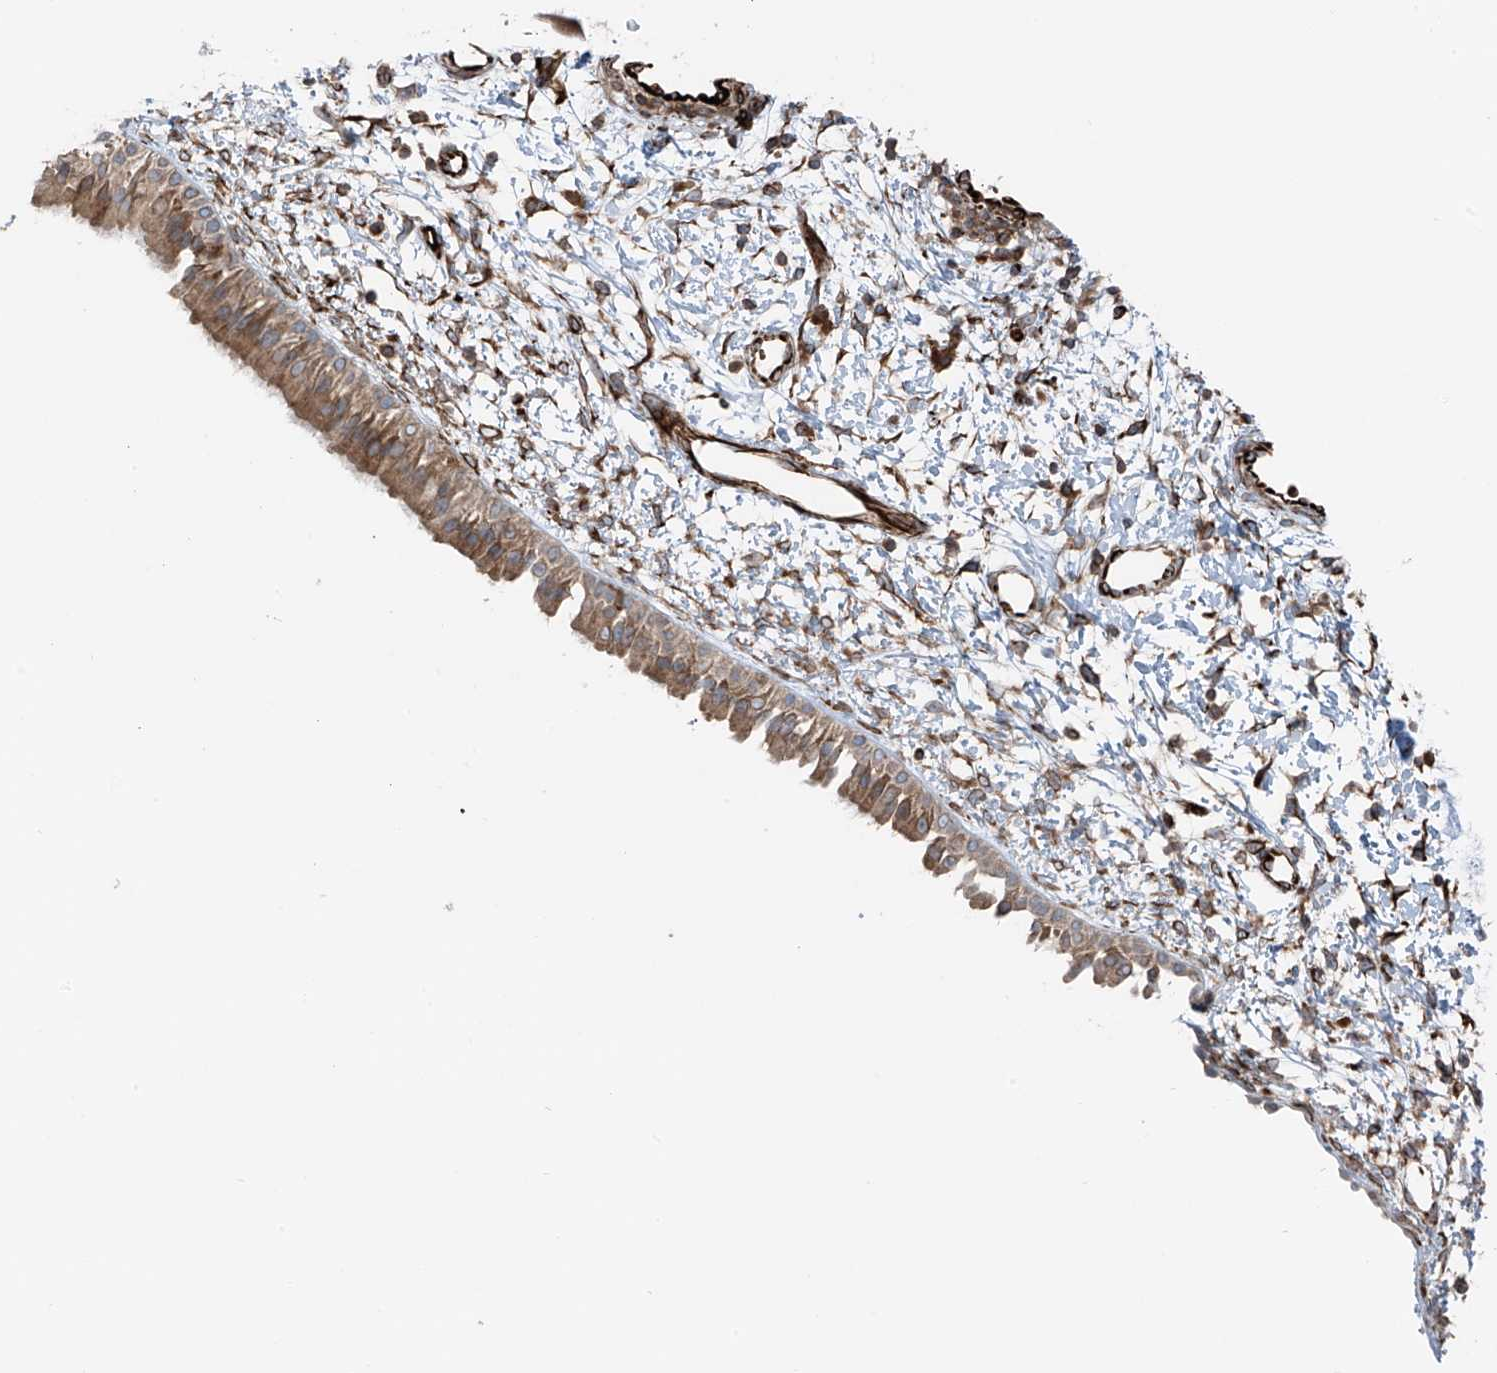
{"staining": {"intensity": "moderate", "quantity": ">75%", "location": "cytoplasmic/membranous"}, "tissue": "nasopharynx", "cell_type": "Respiratory epithelial cells", "image_type": "normal", "snomed": [{"axis": "morphology", "description": "Normal tissue, NOS"}, {"axis": "topography", "description": "Nasopharynx"}], "caption": "Nasopharynx stained with a brown dye shows moderate cytoplasmic/membranous positive positivity in about >75% of respiratory epithelial cells.", "gene": "ERLEC1", "patient": {"sex": "male", "age": 22}}